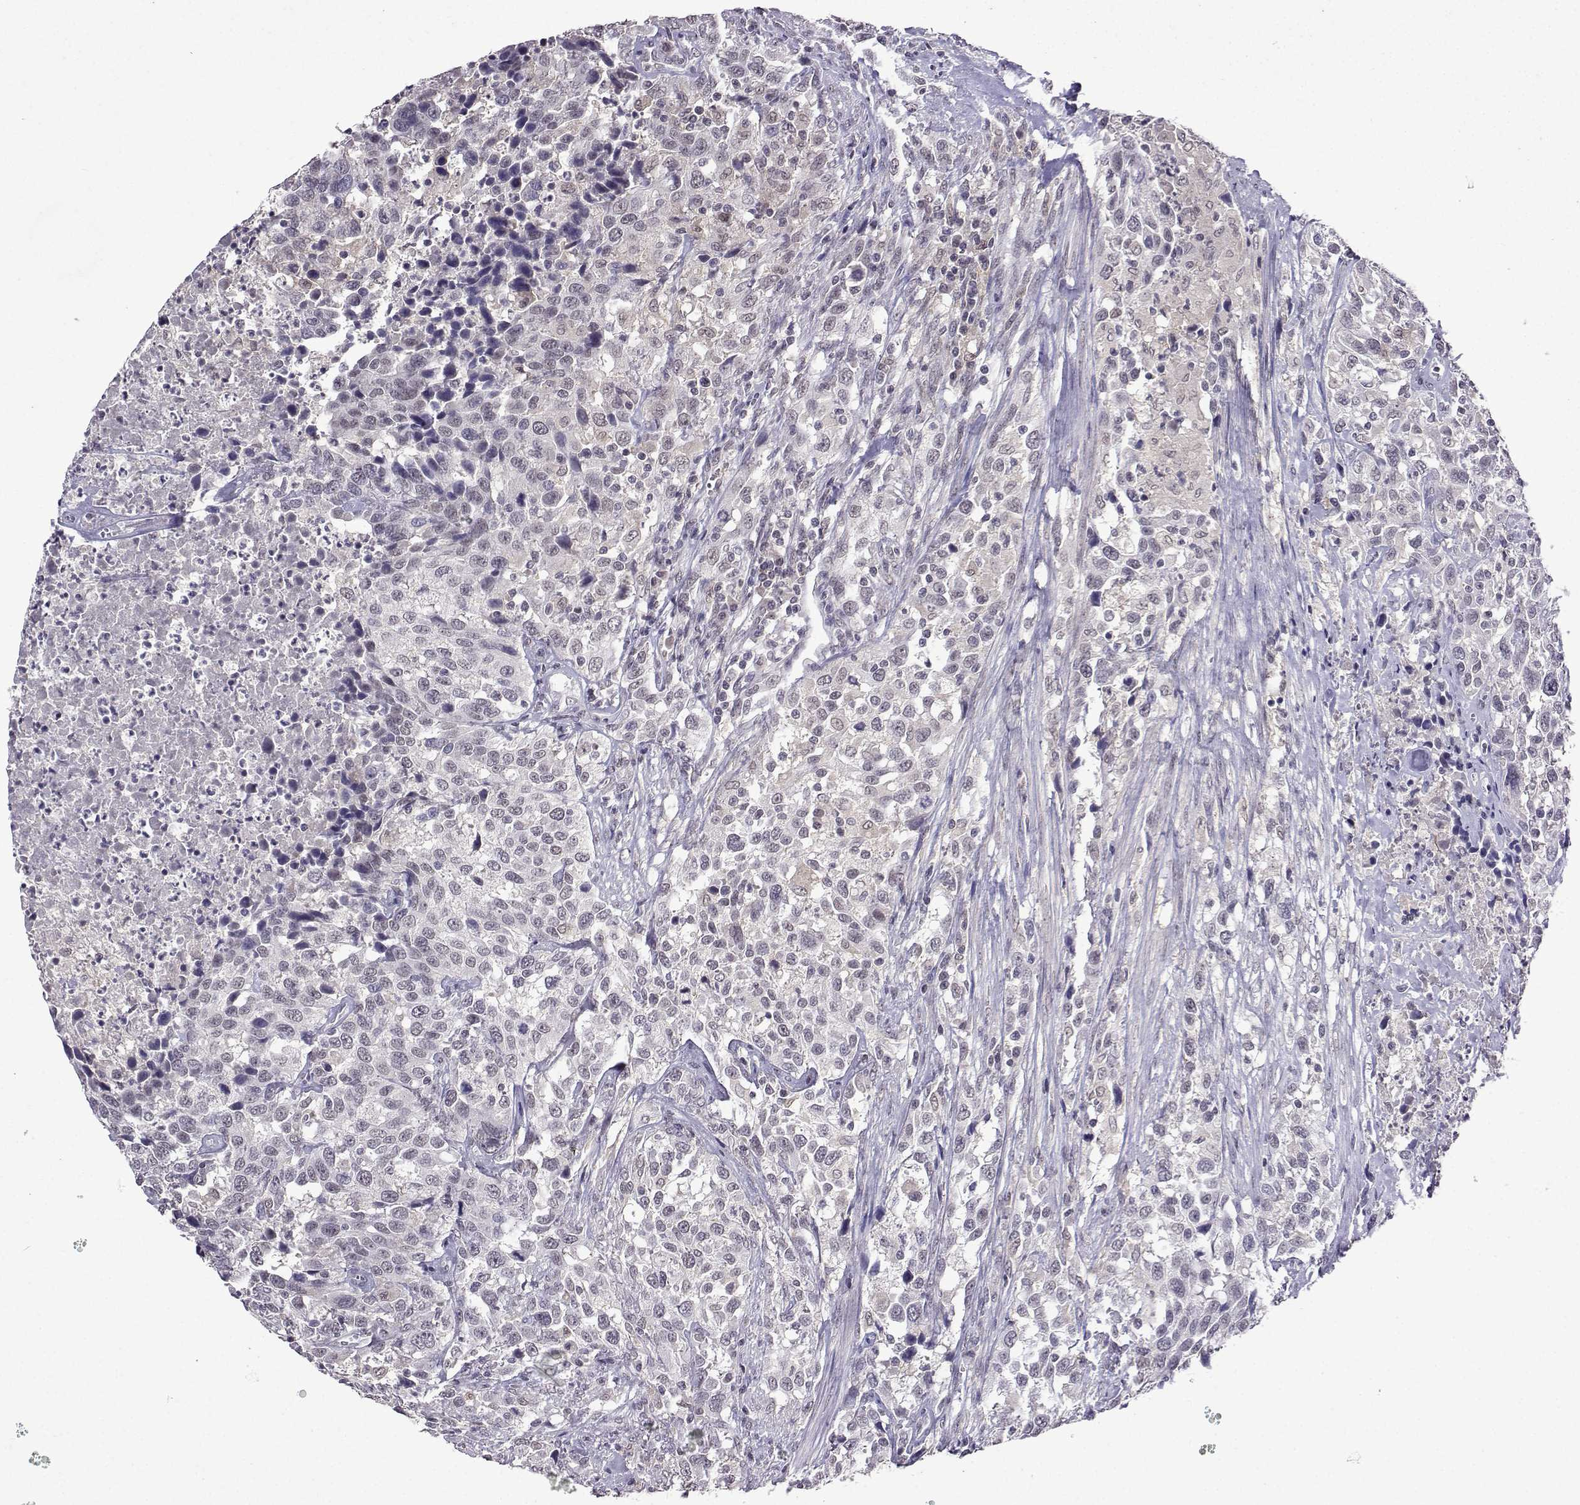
{"staining": {"intensity": "negative", "quantity": "none", "location": "none"}, "tissue": "urothelial cancer", "cell_type": "Tumor cells", "image_type": "cancer", "snomed": [{"axis": "morphology", "description": "Urothelial carcinoma, NOS"}, {"axis": "morphology", "description": "Urothelial carcinoma, High grade"}, {"axis": "topography", "description": "Urinary bladder"}], "caption": "Tumor cells are negative for protein expression in human urothelial cancer. (DAB (3,3'-diaminobenzidine) IHC with hematoxylin counter stain).", "gene": "CCL28", "patient": {"sex": "female", "age": 64}}